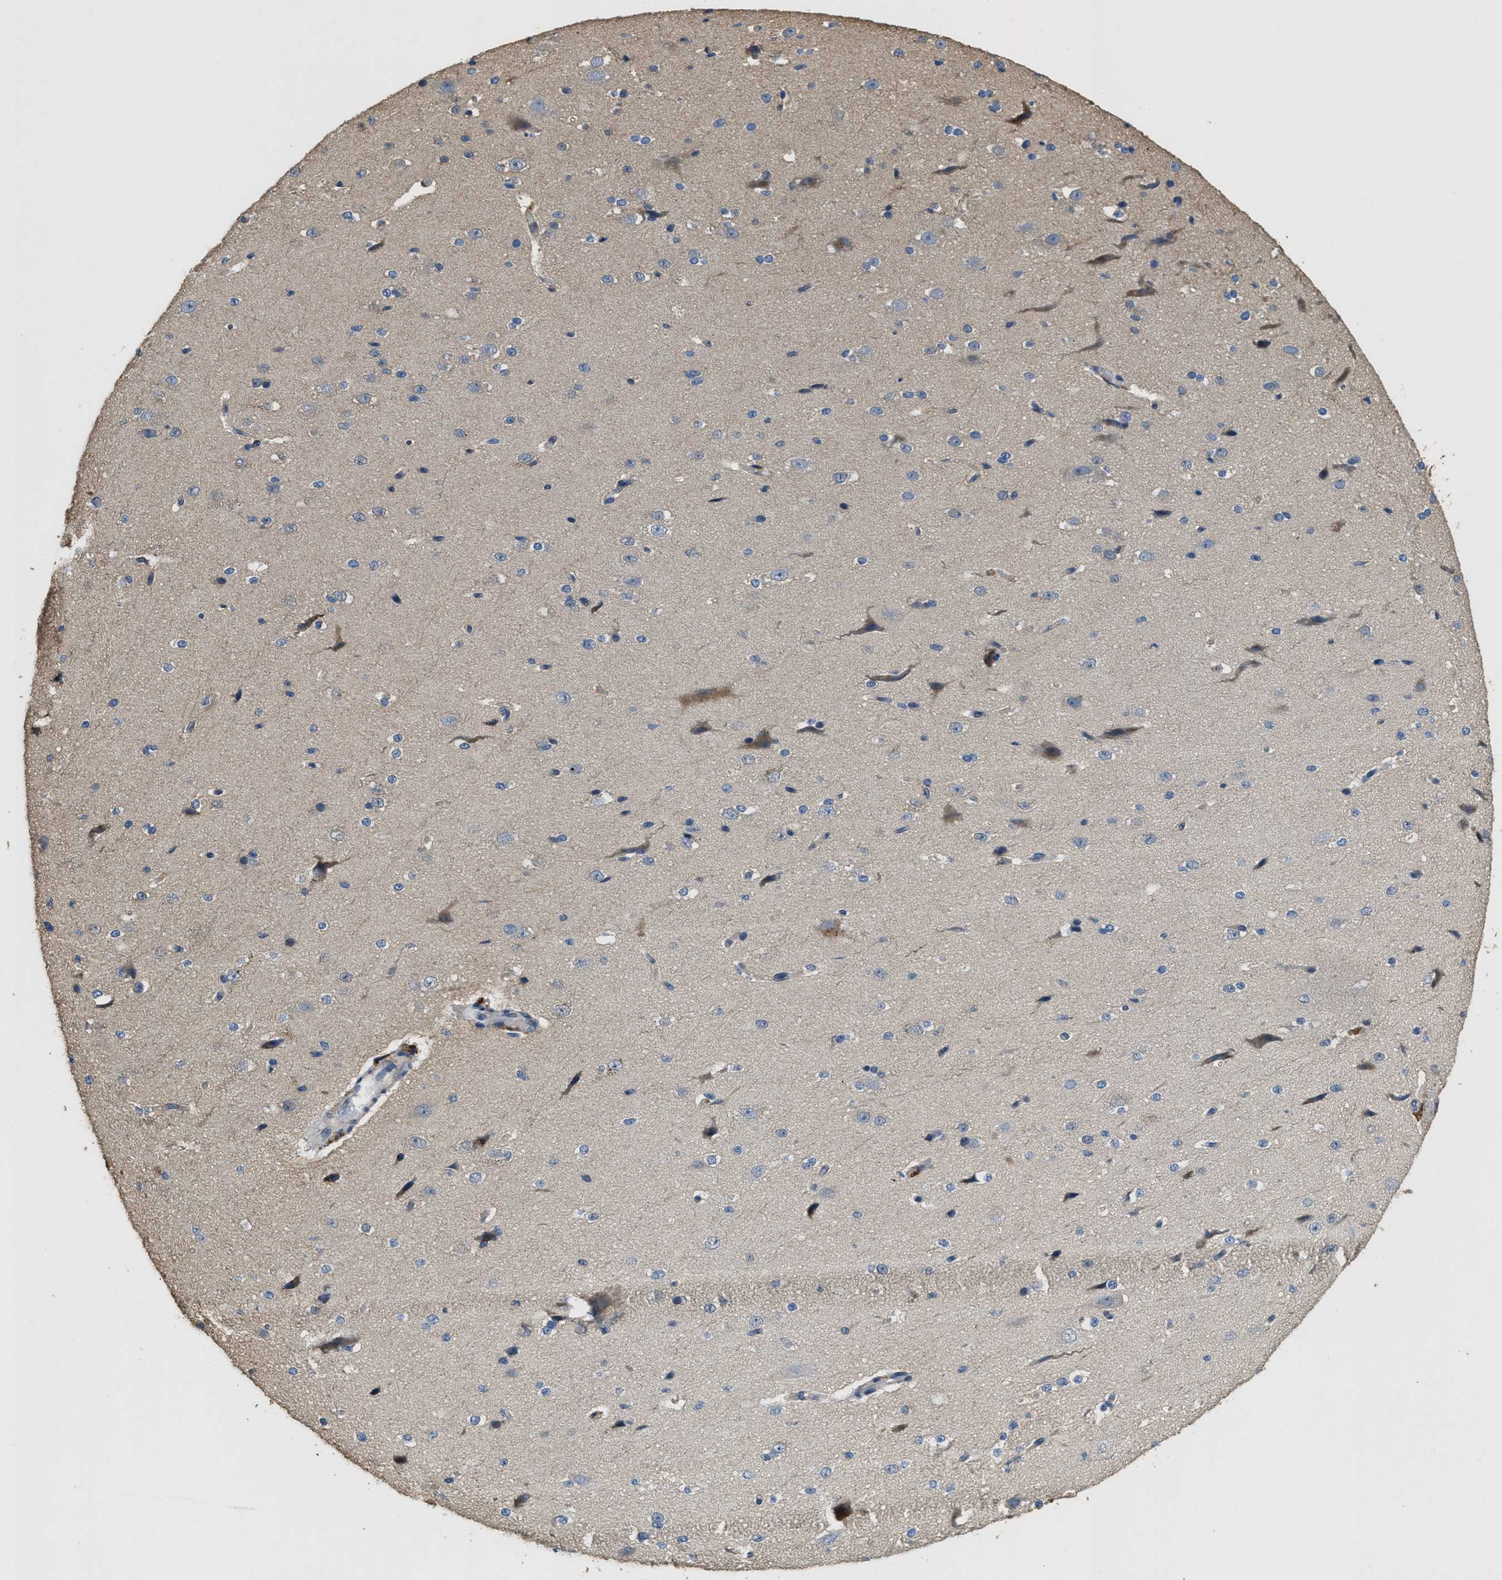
{"staining": {"intensity": "negative", "quantity": "none", "location": "none"}, "tissue": "cerebral cortex", "cell_type": "Endothelial cells", "image_type": "normal", "snomed": [{"axis": "morphology", "description": "Normal tissue, NOS"}, {"axis": "morphology", "description": "Developmental malformation"}, {"axis": "topography", "description": "Cerebral cortex"}], "caption": "The micrograph shows no staining of endothelial cells in normal cerebral cortex. (Brightfield microscopy of DAB (3,3'-diaminobenzidine) immunohistochemistry at high magnification).", "gene": "BMPR2", "patient": {"sex": "female", "age": 30}}